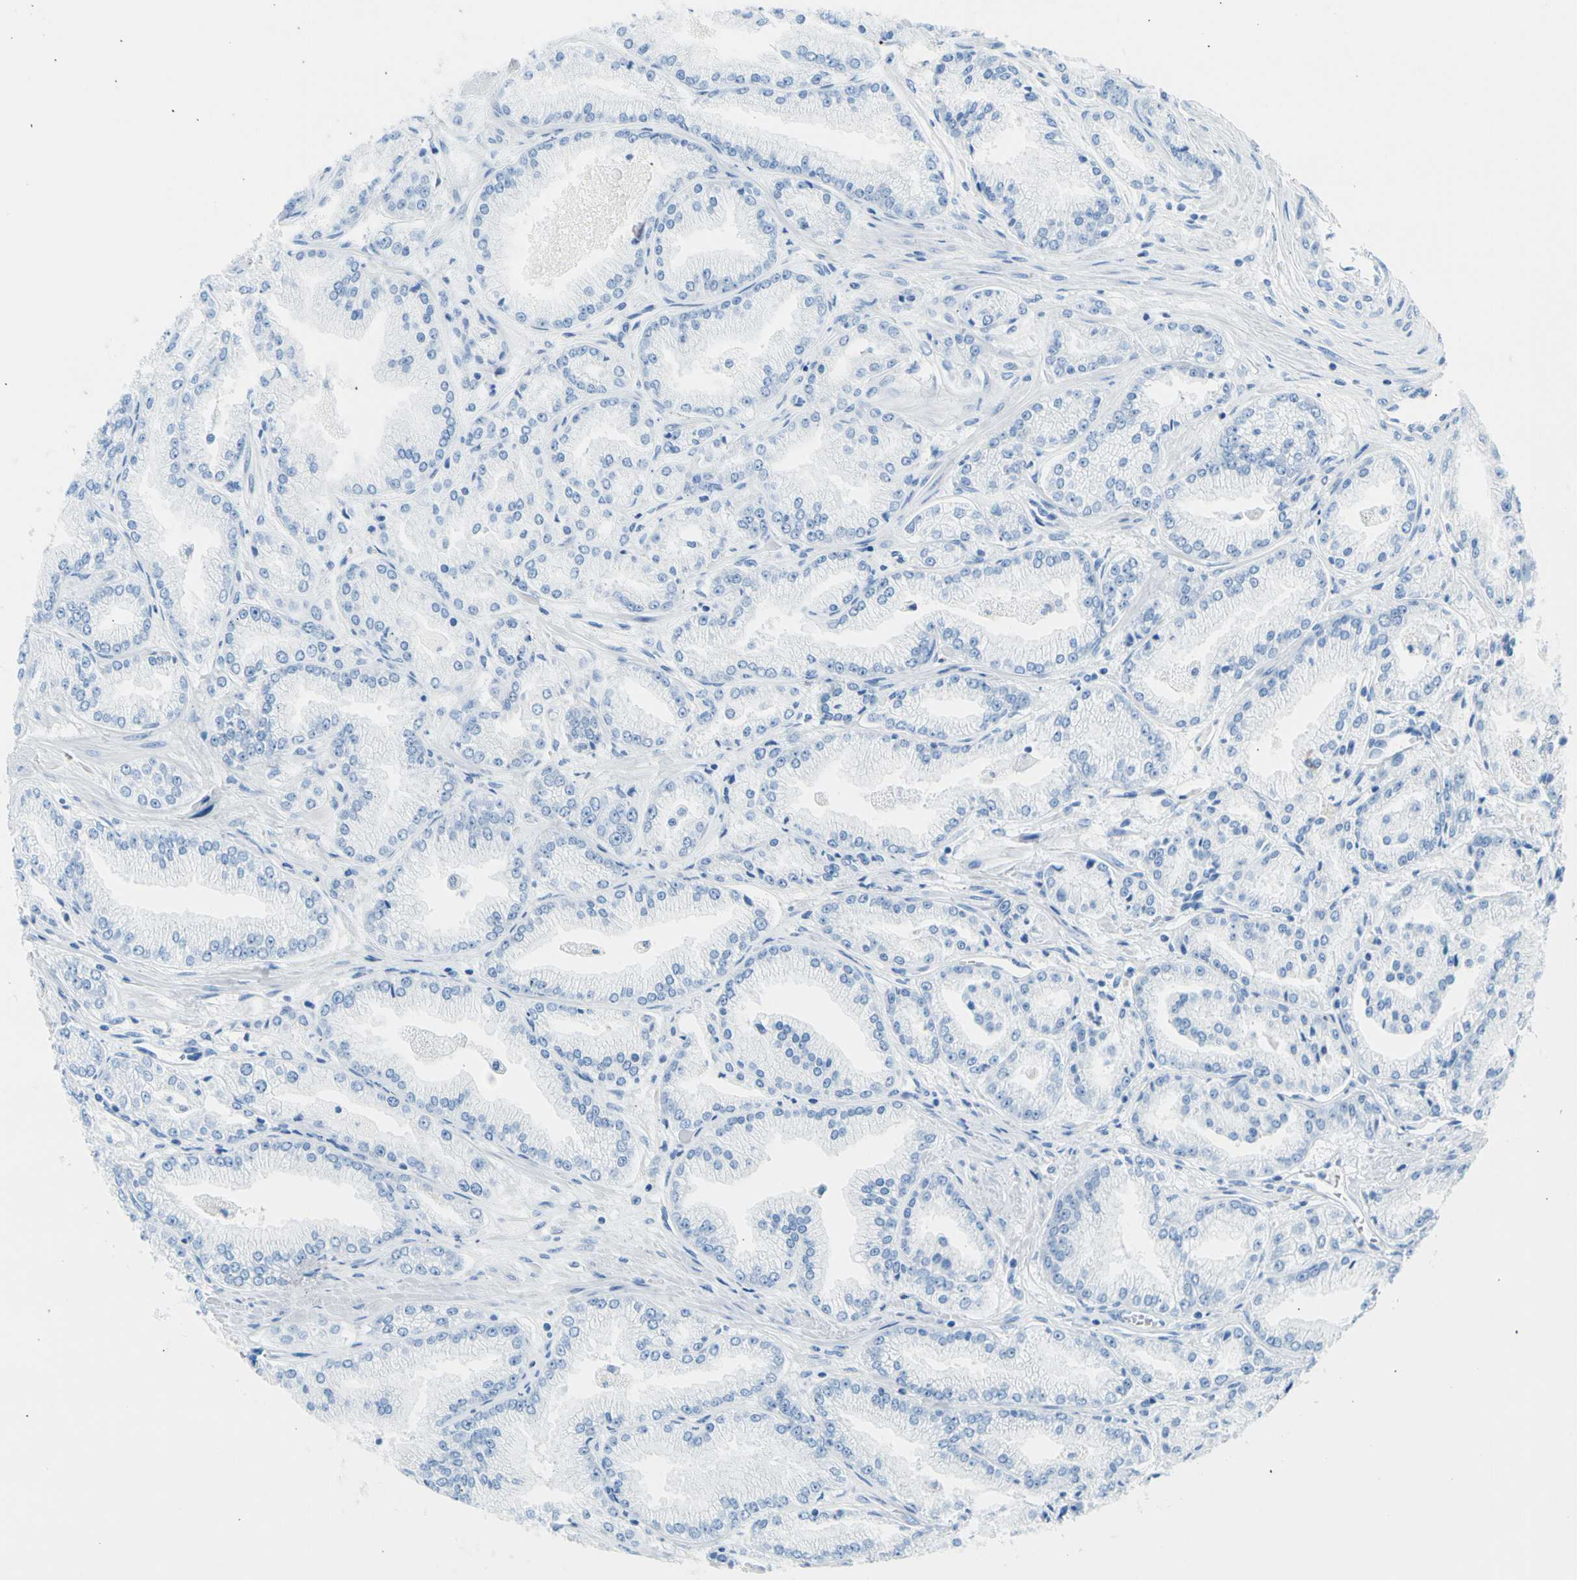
{"staining": {"intensity": "negative", "quantity": "none", "location": "none"}, "tissue": "prostate cancer", "cell_type": "Tumor cells", "image_type": "cancer", "snomed": [{"axis": "morphology", "description": "Adenocarcinoma, High grade"}, {"axis": "topography", "description": "Prostate"}], "caption": "A high-resolution image shows IHC staining of adenocarcinoma (high-grade) (prostate), which exhibits no significant positivity in tumor cells. (DAB (3,3'-diaminobenzidine) immunohistochemistry (IHC) visualized using brightfield microscopy, high magnification).", "gene": "CEL", "patient": {"sex": "male", "age": 61}}